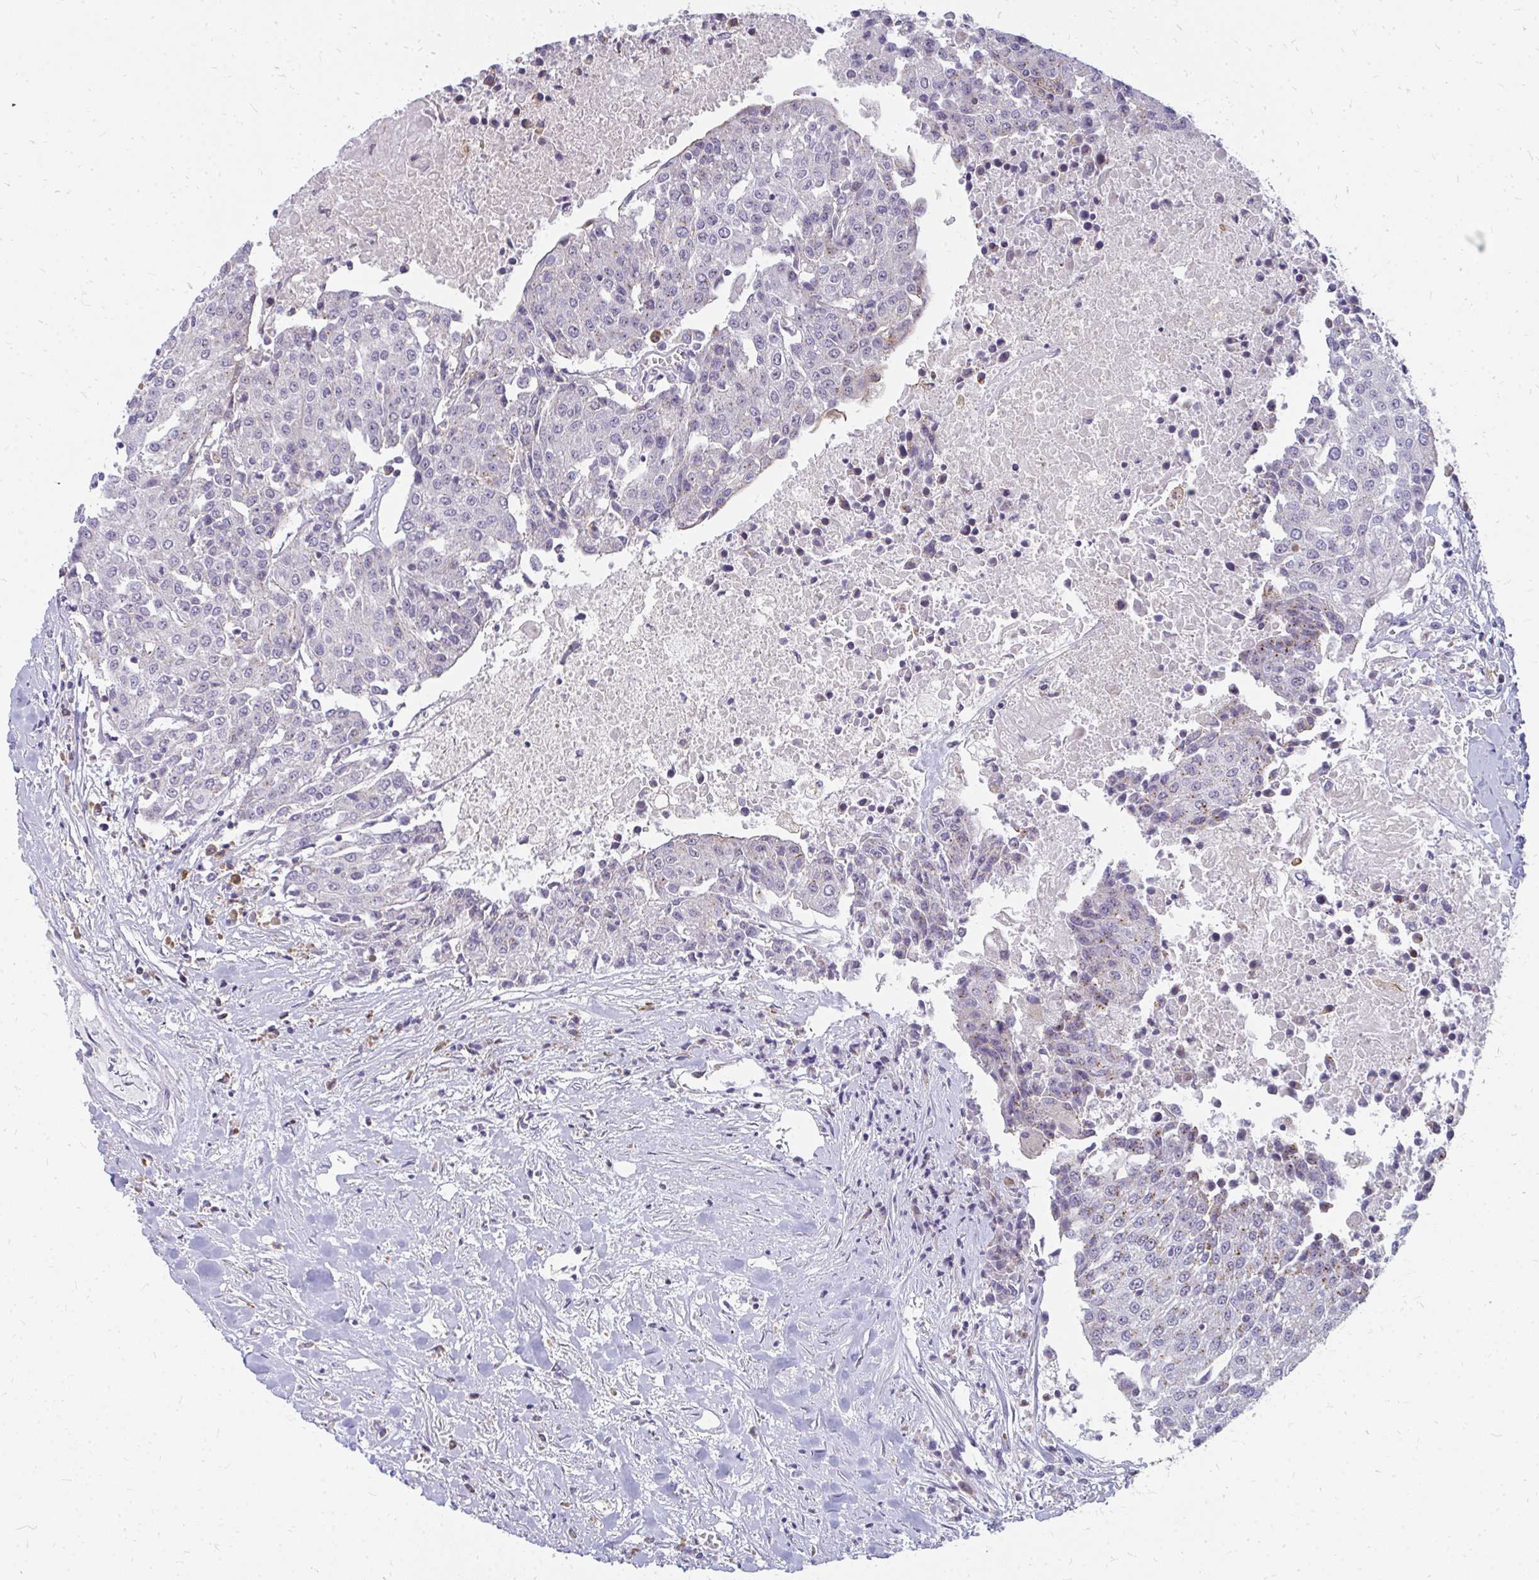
{"staining": {"intensity": "negative", "quantity": "none", "location": "none"}, "tissue": "urothelial cancer", "cell_type": "Tumor cells", "image_type": "cancer", "snomed": [{"axis": "morphology", "description": "Urothelial carcinoma, High grade"}, {"axis": "topography", "description": "Urinary bladder"}], "caption": "Urothelial carcinoma (high-grade) was stained to show a protein in brown. There is no significant positivity in tumor cells. (DAB (3,3'-diaminobenzidine) immunohistochemistry with hematoxylin counter stain).", "gene": "FAM9A", "patient": {"sex": "female", "age": 85}}